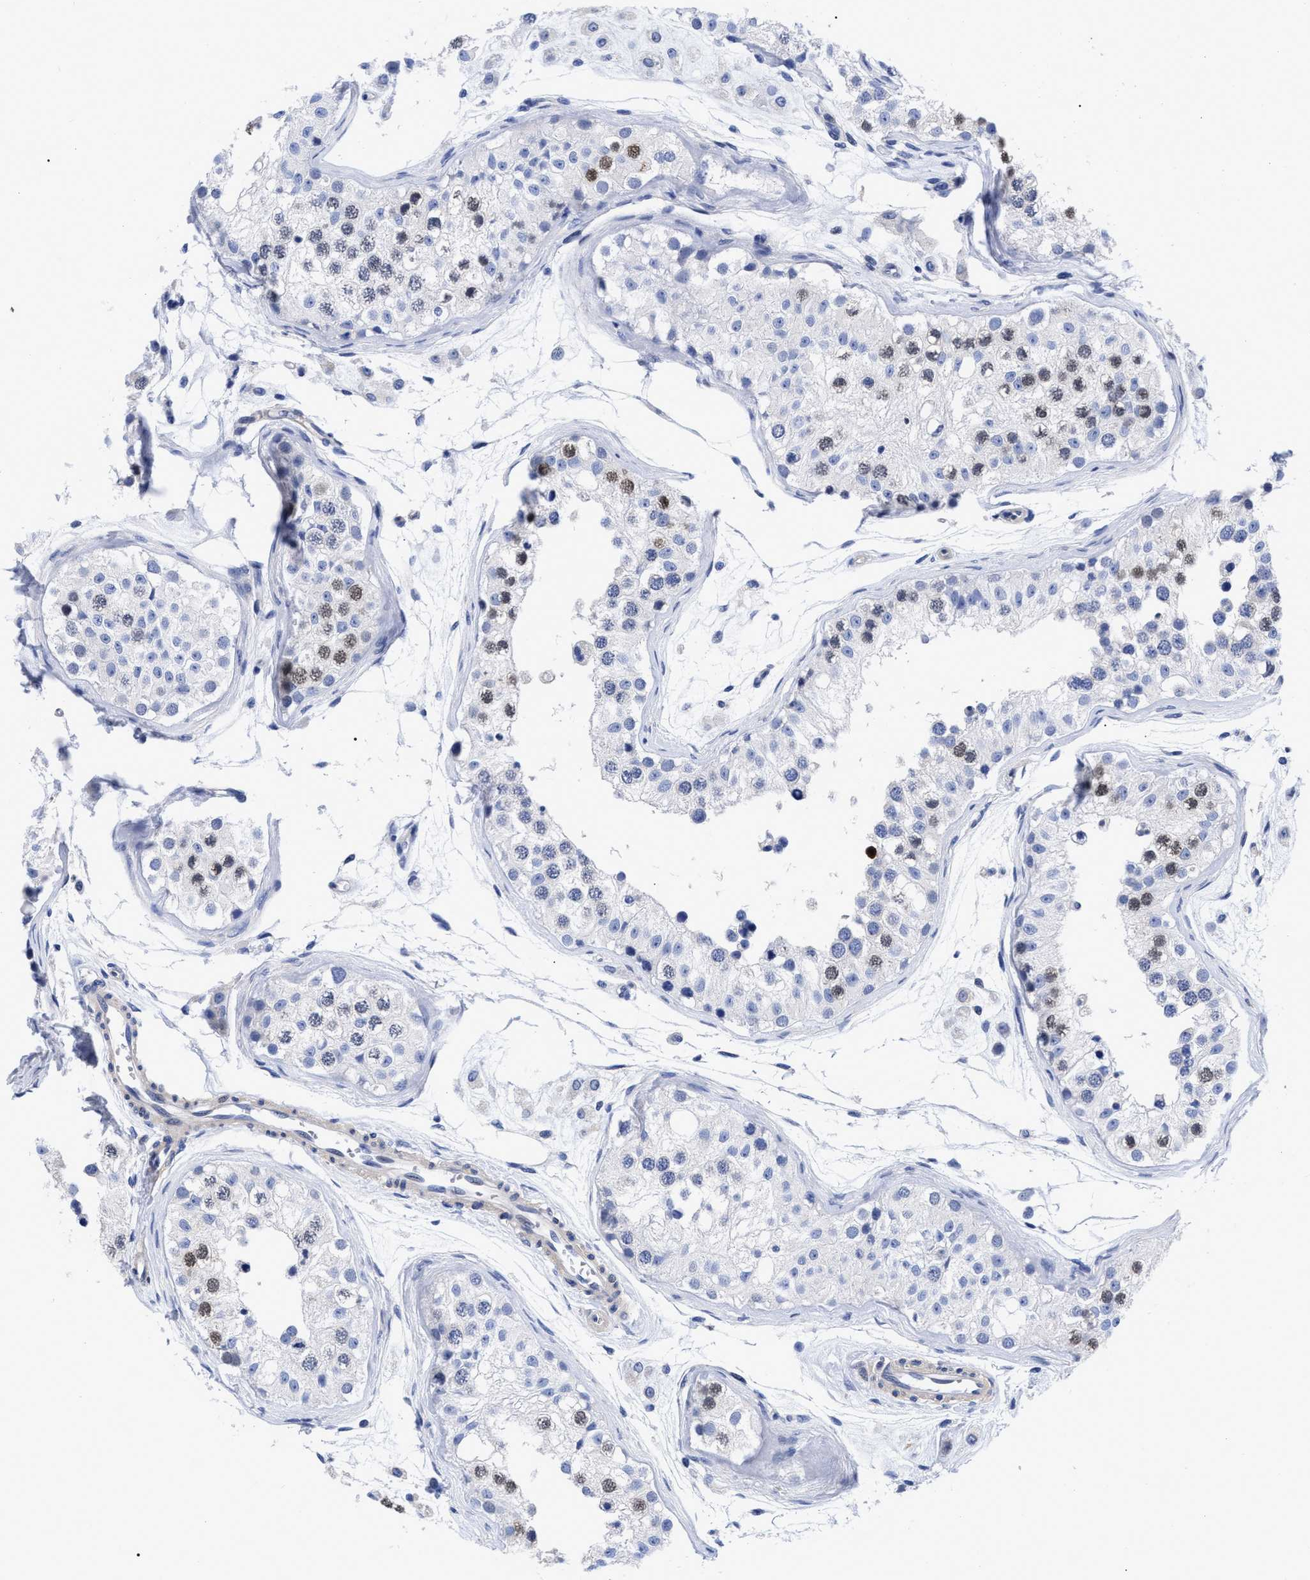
{"staining": {"intensity": "weak", "quantity": "<25%", "location": "nuclear"}, "tissue": "testis", "cell_type": "Cells in seminiferous ducts", "image_type": "normal", "snomed": [{"axis": "morphology", "description": "Normal tissue, NOS"}, {"axis": "morphology", "description": "Adenocarcinoma, metastatic, NOS"}, {"axis": "topography", "description": "Testis"}], "caption": "There is no significant staining in cells in seminiferous ducts of testis. Brightfield microscopy of immunohistochemistry (IHC) stained with DAB (3,3'-diaminobenzidine) (brown) and hematoxylin (blue), captured at high magnification.", "gene": "IRAG2", "patient": {"sex": "male", "age": 26}}